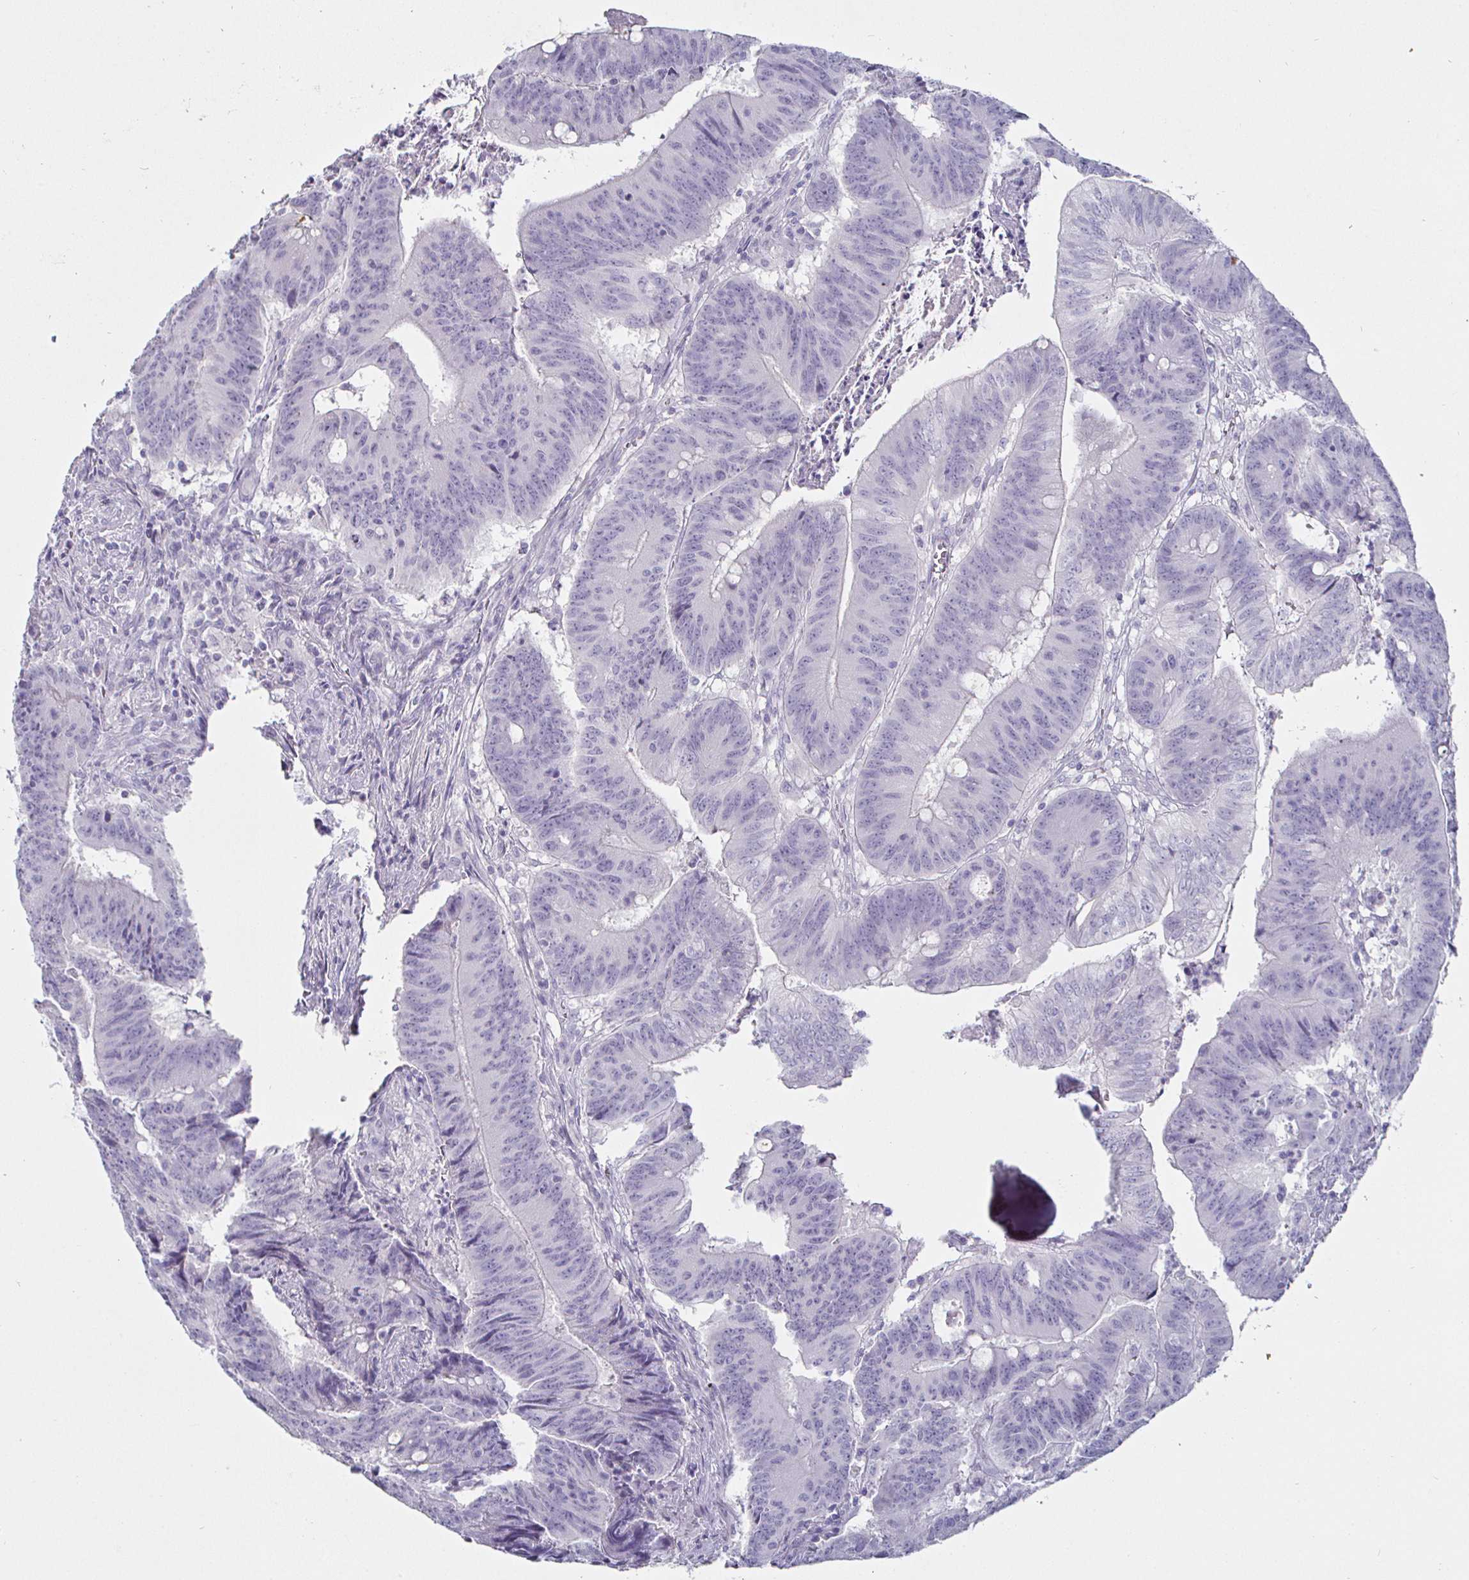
{"staining": {"intensity": "negative", "quantity": "none", "location": "none"}, "tissue": "colorectal cancer", "cell_type": "Tumor cells", "image_type": "cancer", "snomed": [{"axis": "morphology", "description": "Adenocarcinoma, NOS"}, {"axis": "topography", "description": "Colon"}], "caption": "An IHC micrograph of colorectal cancer is shown. There is no staining in tumor cells of colorectal cancer. Nuclei are stained in blue.", "gene": "ENPP1", "patient": {"sex": "female", "age": 87}}